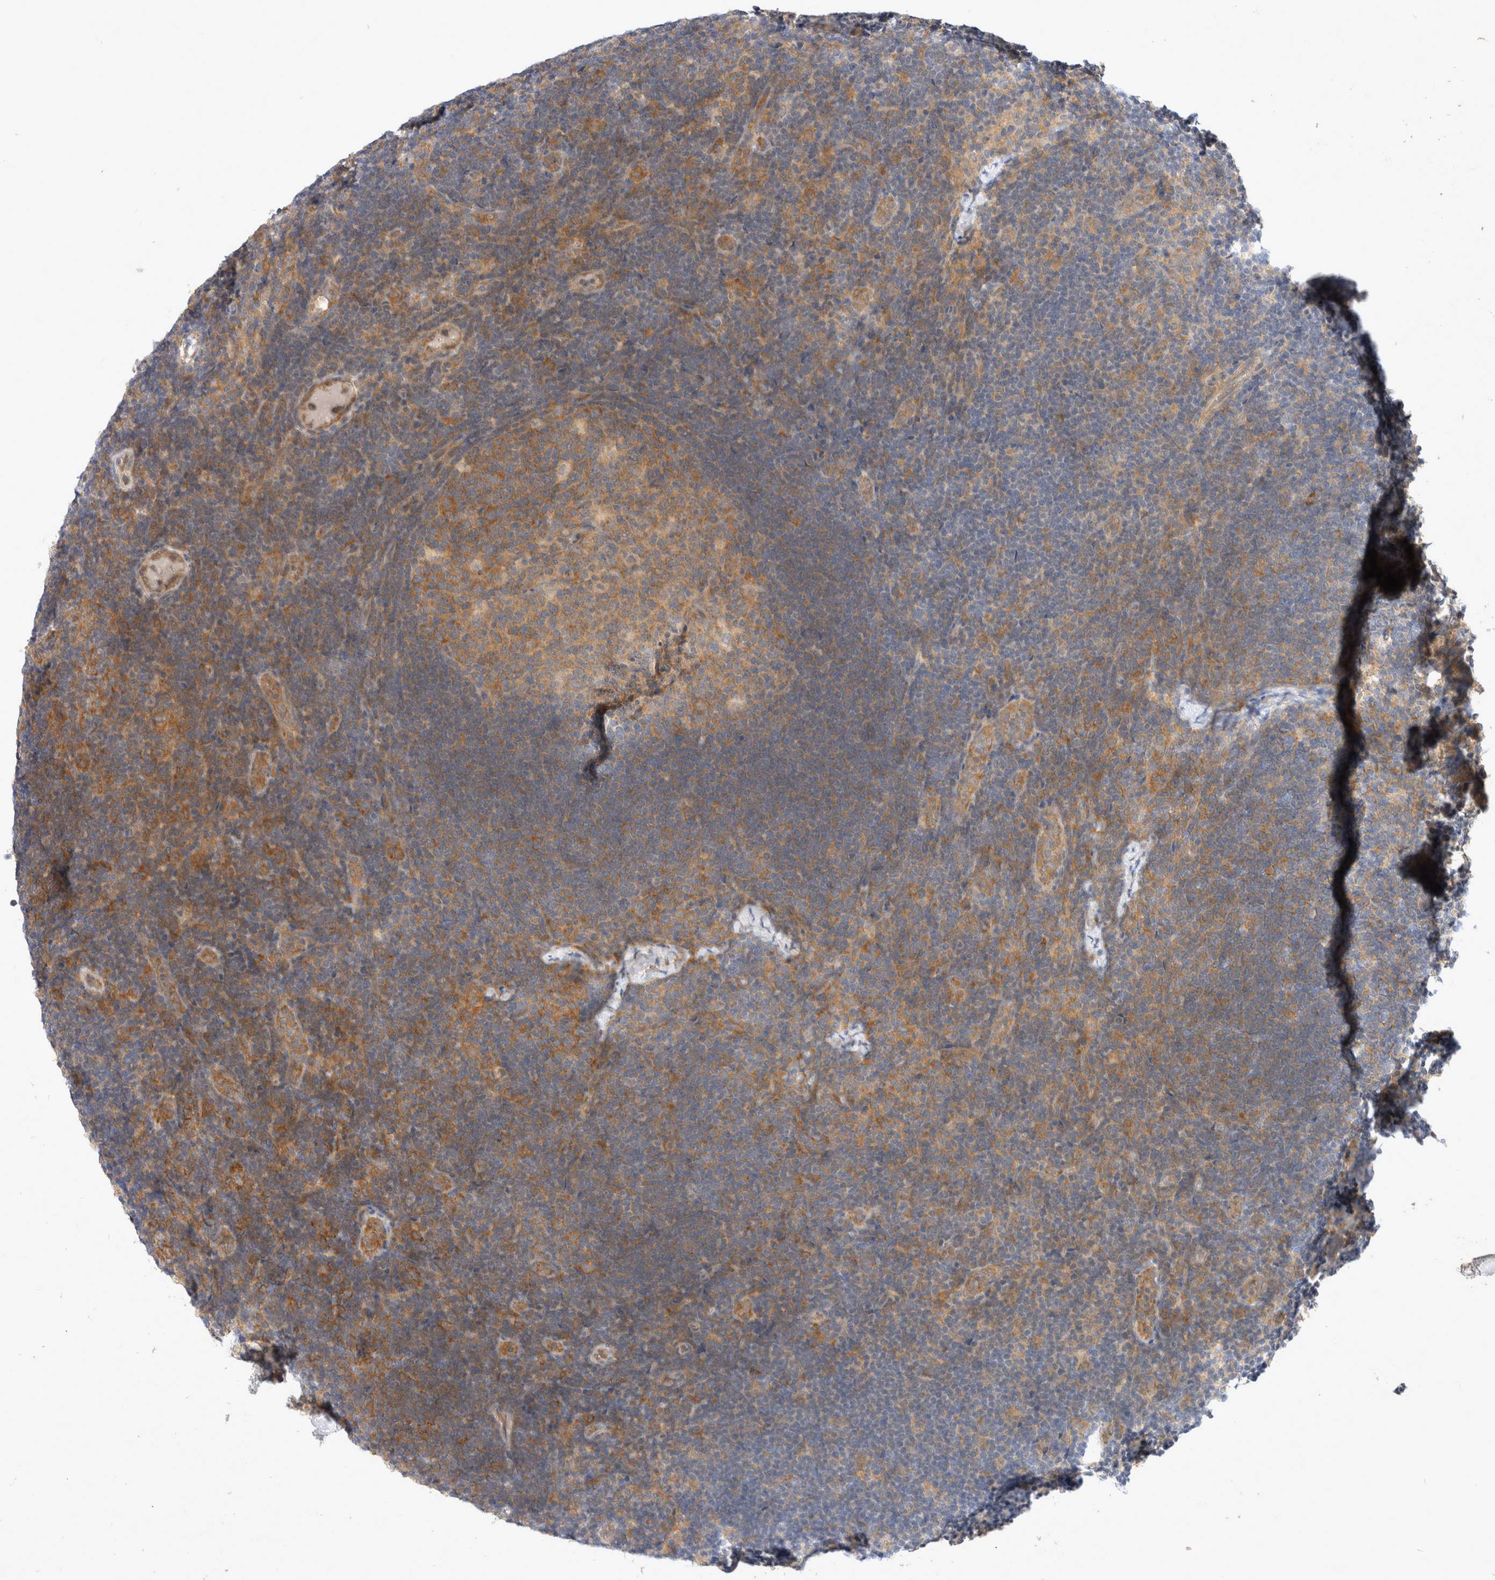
{"staining": {"intensity": "moderate", "quantity": ">75%", "location": "cytoplasmic/membranous"}, "tissue": "lymph node", "cell_type": "Germinal center cells", "image_type": "normal", "snomed": [{"axis": "morphology", "description": "Normal tissue, NOS"}, {"axis": "topography", "description": "Lymph node"}], "caption": "IHC (DAB (3,3'-diaminobenzidine)) staining of unremarkable lymph node shows moderate cytoplasmic/membranous protein positivity in approximately >75% of germinal center cells.", "gene": "EIF4G3", "patient": {"sex": "female", "age": 22}}